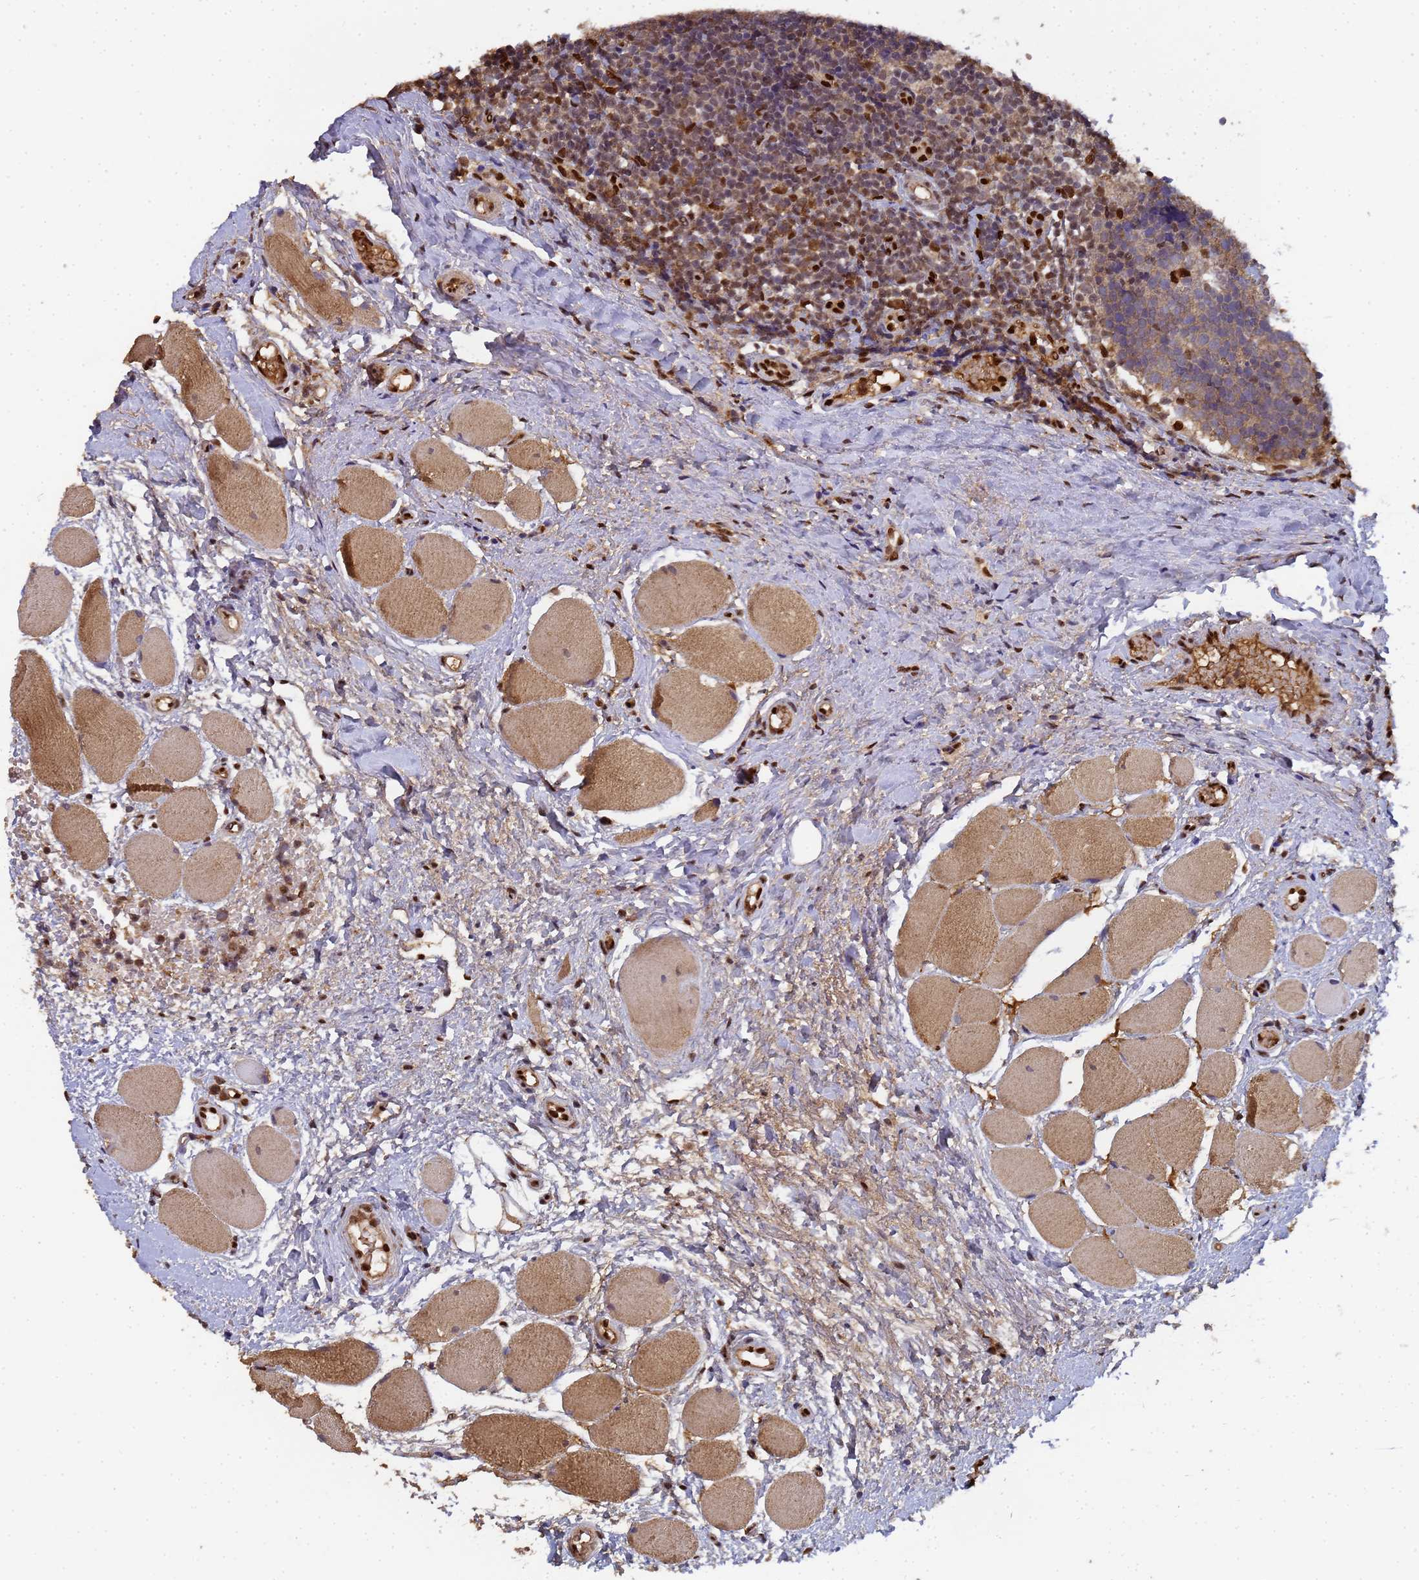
{"staining": {"intensity": "weak", "quantity": ">75%", "location": "cytoplasmic/membranous,nuclear"}, "tissue": "tonsil", "cell_type": "Germinal center cells", "image_type": "normal", "snomed": [{"axis": "morphology", "description": "Normal tissue, NOS"}, {"axis": "topography", "description": "Tonsil"}], "caption": "Tonsil stained with DAB (3,3'-diaminobenzidine) immunohistochemistry (IHC) displays low levels of weak cytoplasmic/membranous,nuclear staining in approximately >75% of germinal center cells. Ihc stains the protein in brown and the nuclei are stained blue.", "gene": "SECISBP2", "patient": {"sex": "female", "age": 19}}